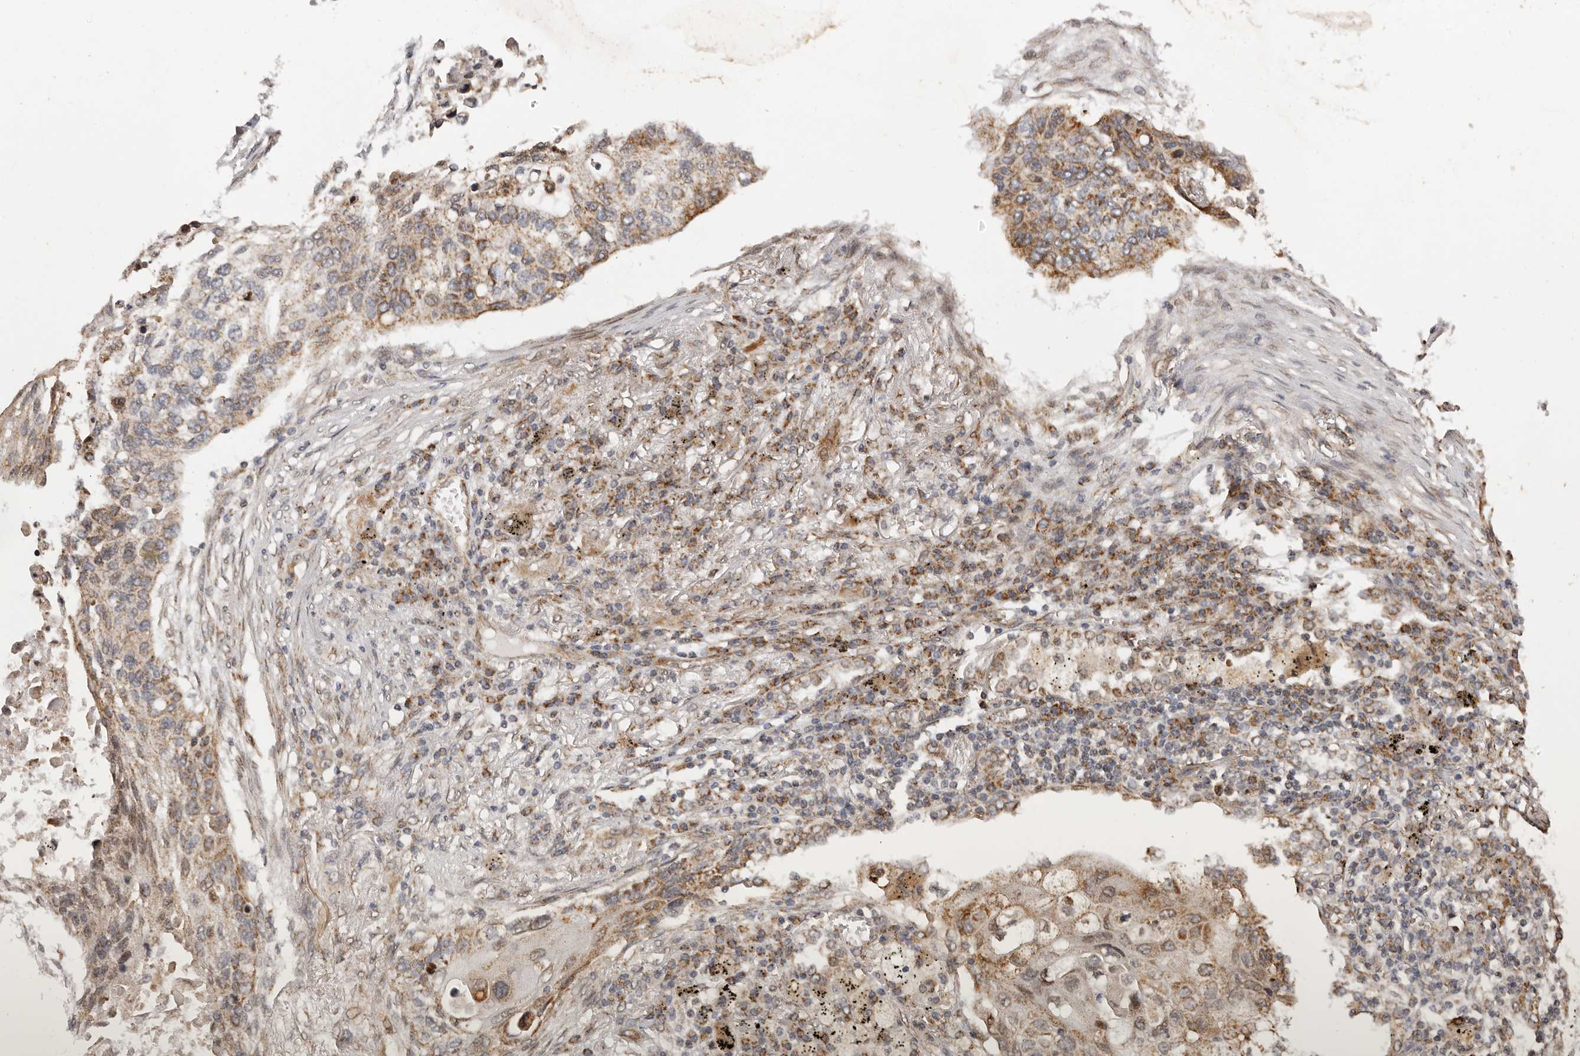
{"staining": {"intensity": "strong", "quantity": "25%-75%", "location": "cytoplasmic/membranous"}, "tissue": "lung cancer", "cell_type": "Tumor cells", "image_type": "cancer", "snomed": [{"axis": "morphology", "description": "Squamous cell carcinoma, NOS"}, {"axis": "topography", "description": "Lung"}], "caption": "IHC (DAB) staining of lung squamous cell carcinoma shows strong cytoplasmic/membranous protein staining in about 25%-75% of tumor cells. The protein of interest is stained brown, and the nuclei are stained in blue (DAB IHC with brightfield microscopy, high magnification).", "gene": "CHRM2", "patient": {"sex": "female", "age": 63}}